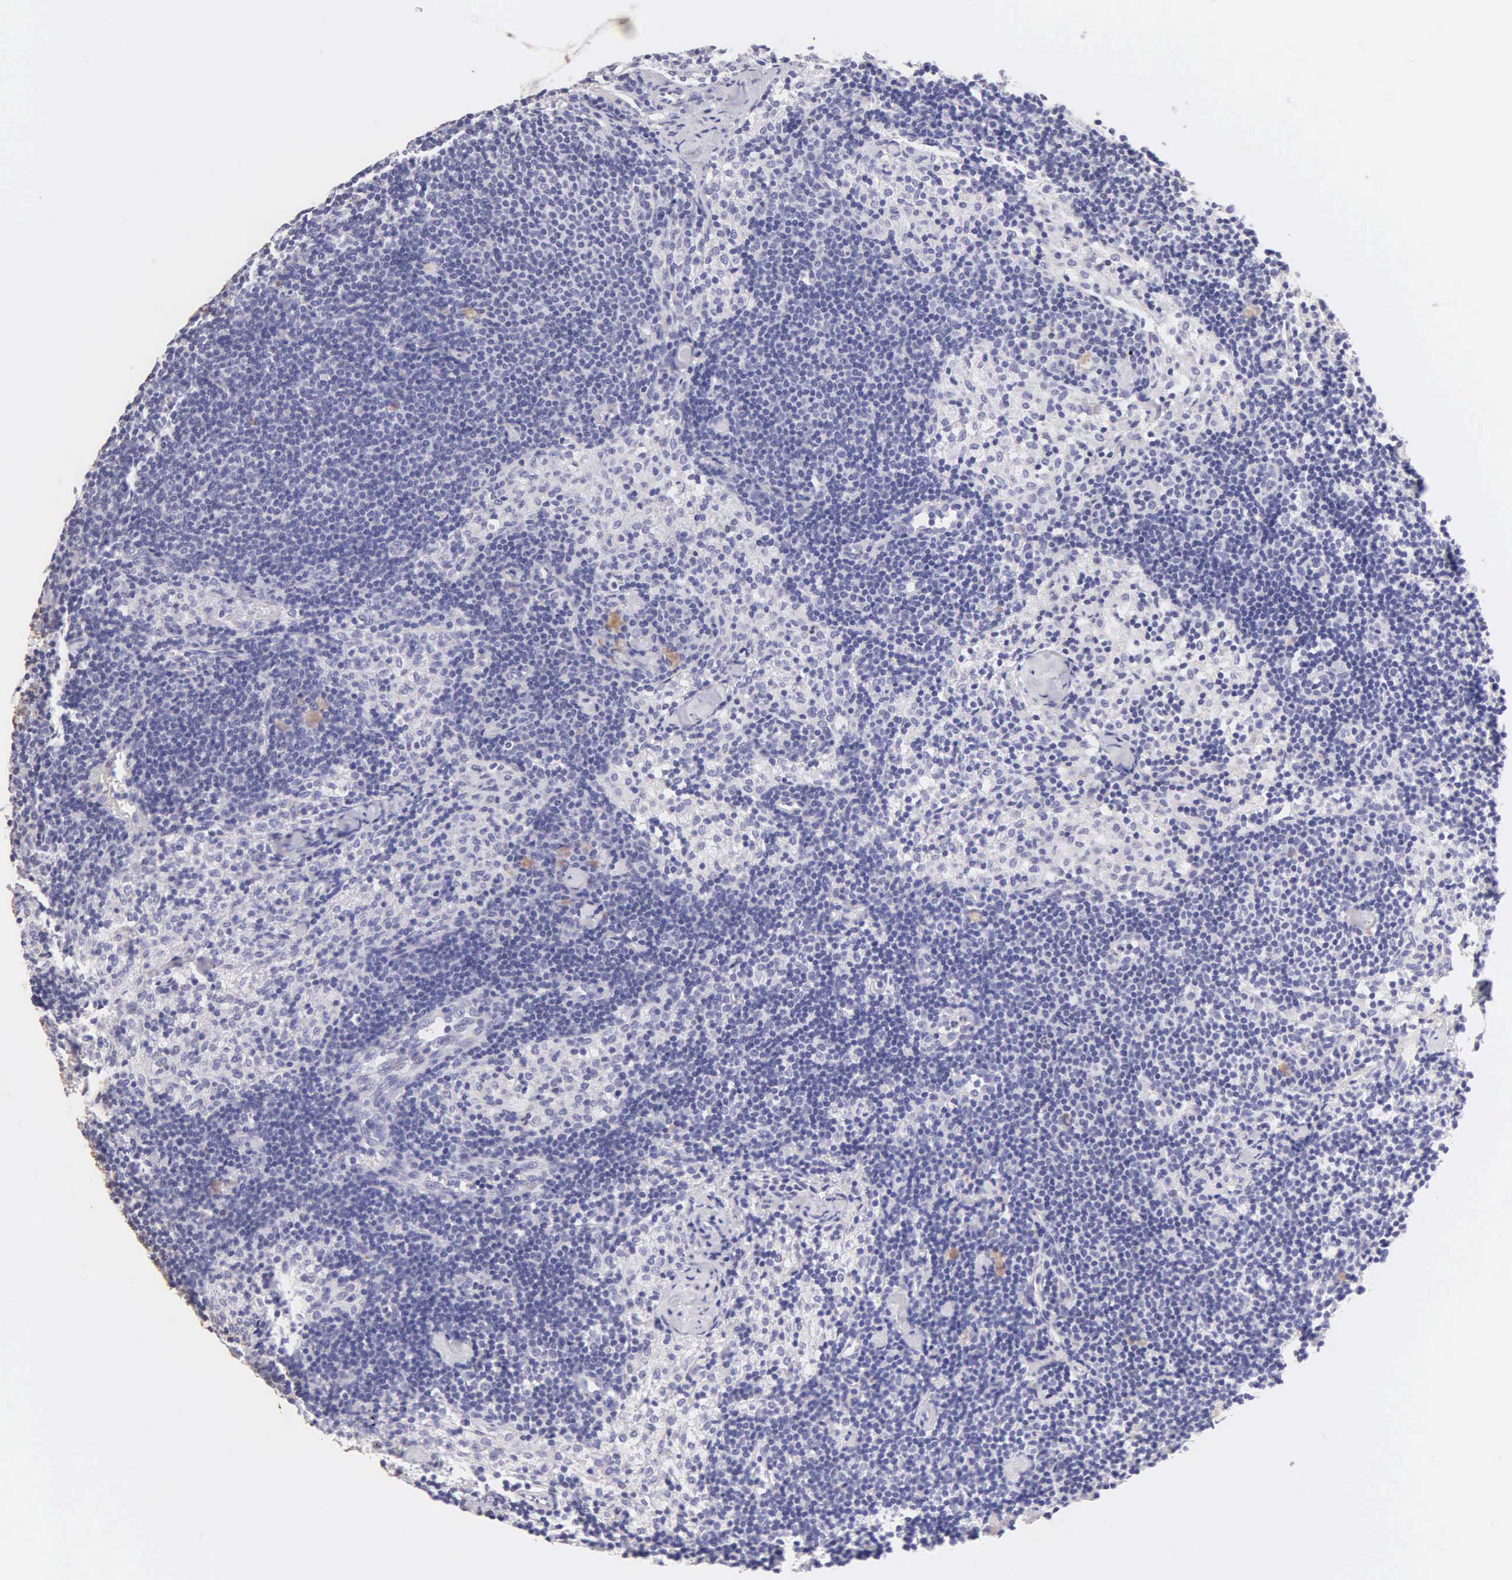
{"staining": {"intensity": "negative", "quantity": "none", "location": "none"}, "tissue": "lymph node", "cell_type": "Germinal center cells", "image_type": "normal", "snomed": [{"axis": "morphology", "description": "Normal tissue, NOS"}, {"axis": "topography", "description": "Lymph node"}], "caption": "Immunohistochemistry (IHC) of unremarkable human lymph node displays no positivity in germinal center cells. (DAB IHC visualized using brightfield microscopy, high magnification).", "gene": "KRT14", "patient": {"sex": "female", "age": 35}}